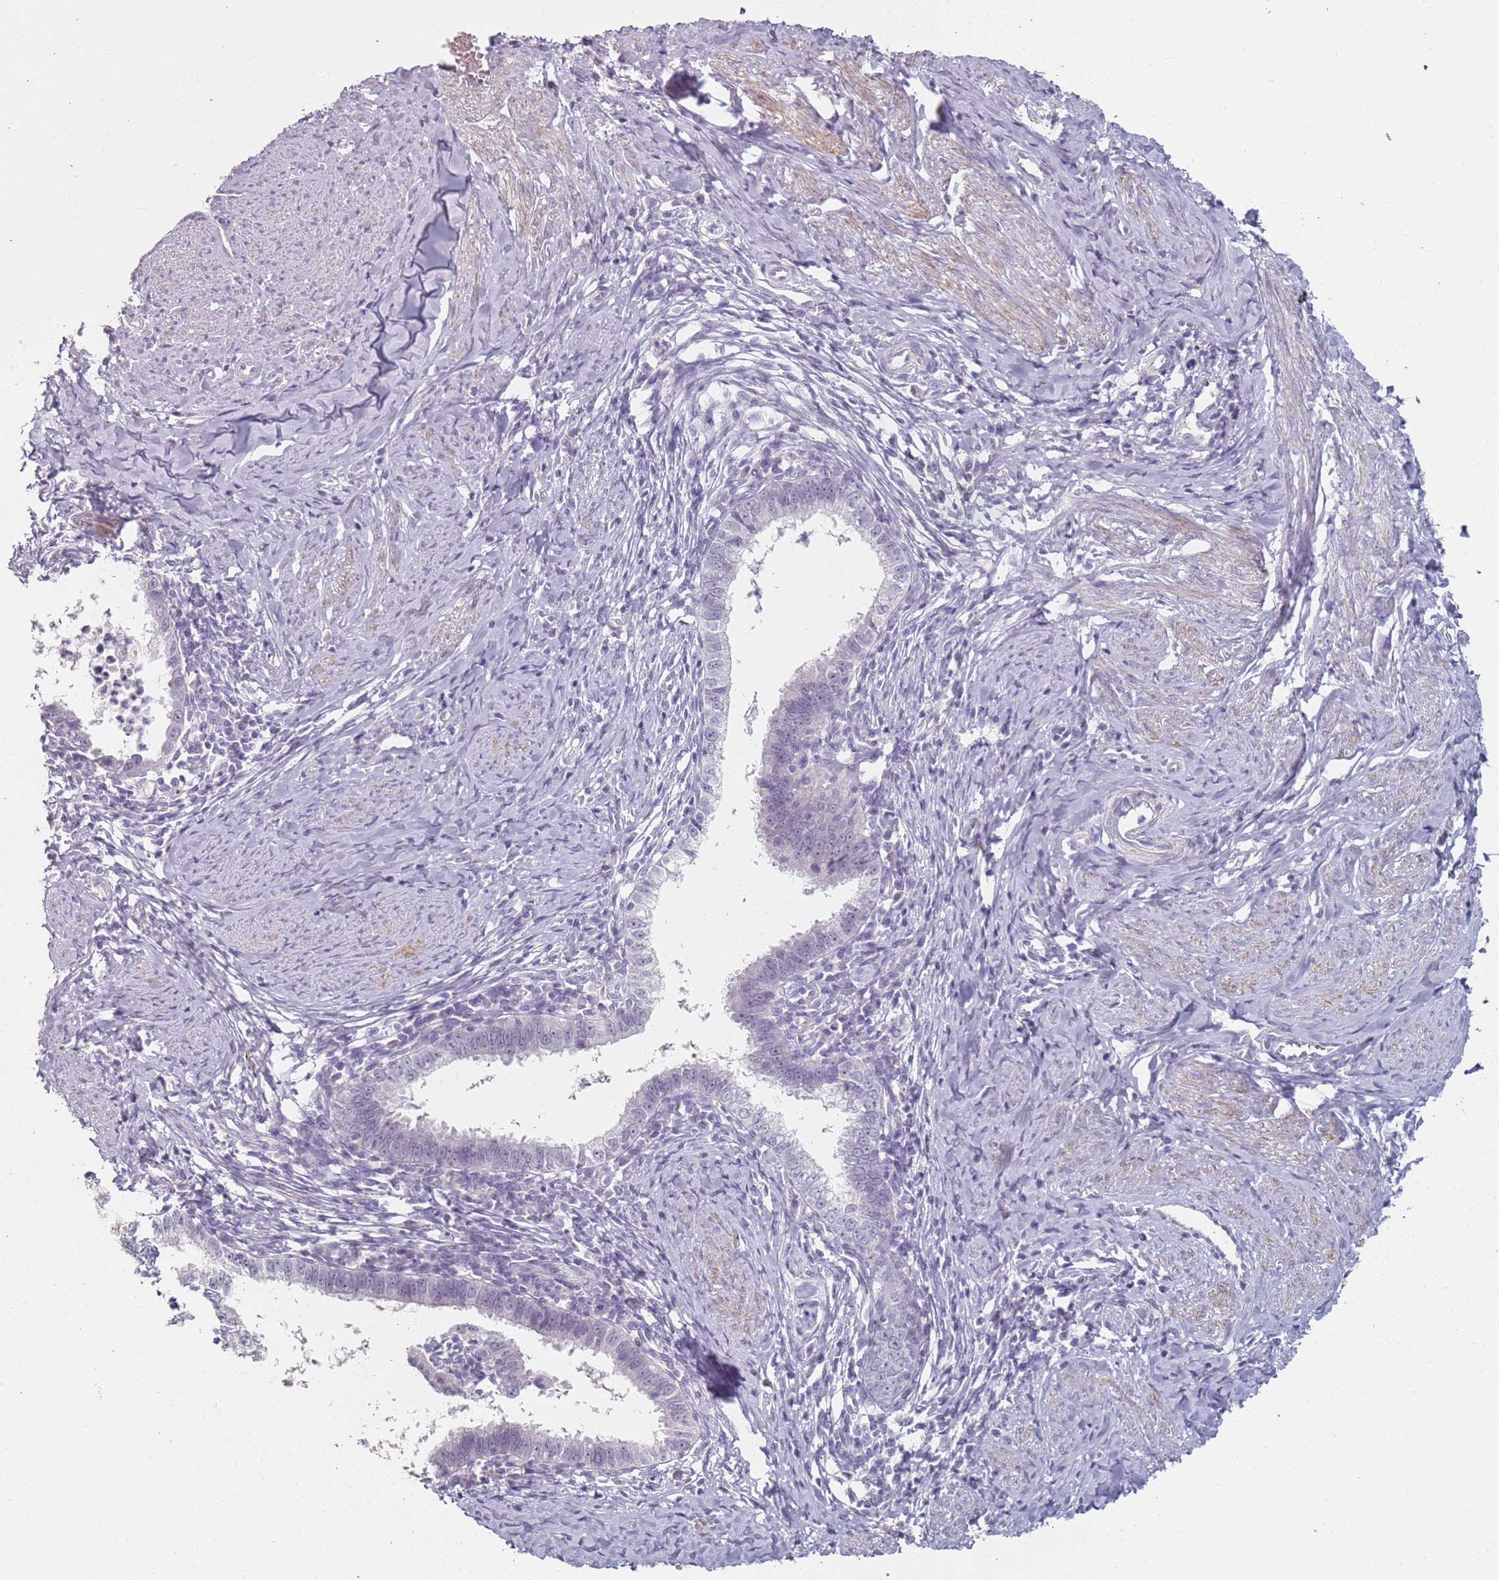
{"staining": {"intensity": "negative", "quantity": "none", "location": "none"}, "tissue": "cervical cancer", "cell_type": "Tumor cells", "image_type": "cancer", "snomed": [{"axis": "morphology", "description": "Adenocarcinoma, NOS"}, {"axis": "topography", "description": "Cervix"}], "caption": "Immunohistochemistry (IHC) micrograph of neoplastic tissue: cervical adenocarcinoma stained with DAB (3,3'-diaminobenzidine) shows no significant protein positivity in tumor cells.", "gene": "DNAH11", "patient": {"sex": "female", "age": 36}}